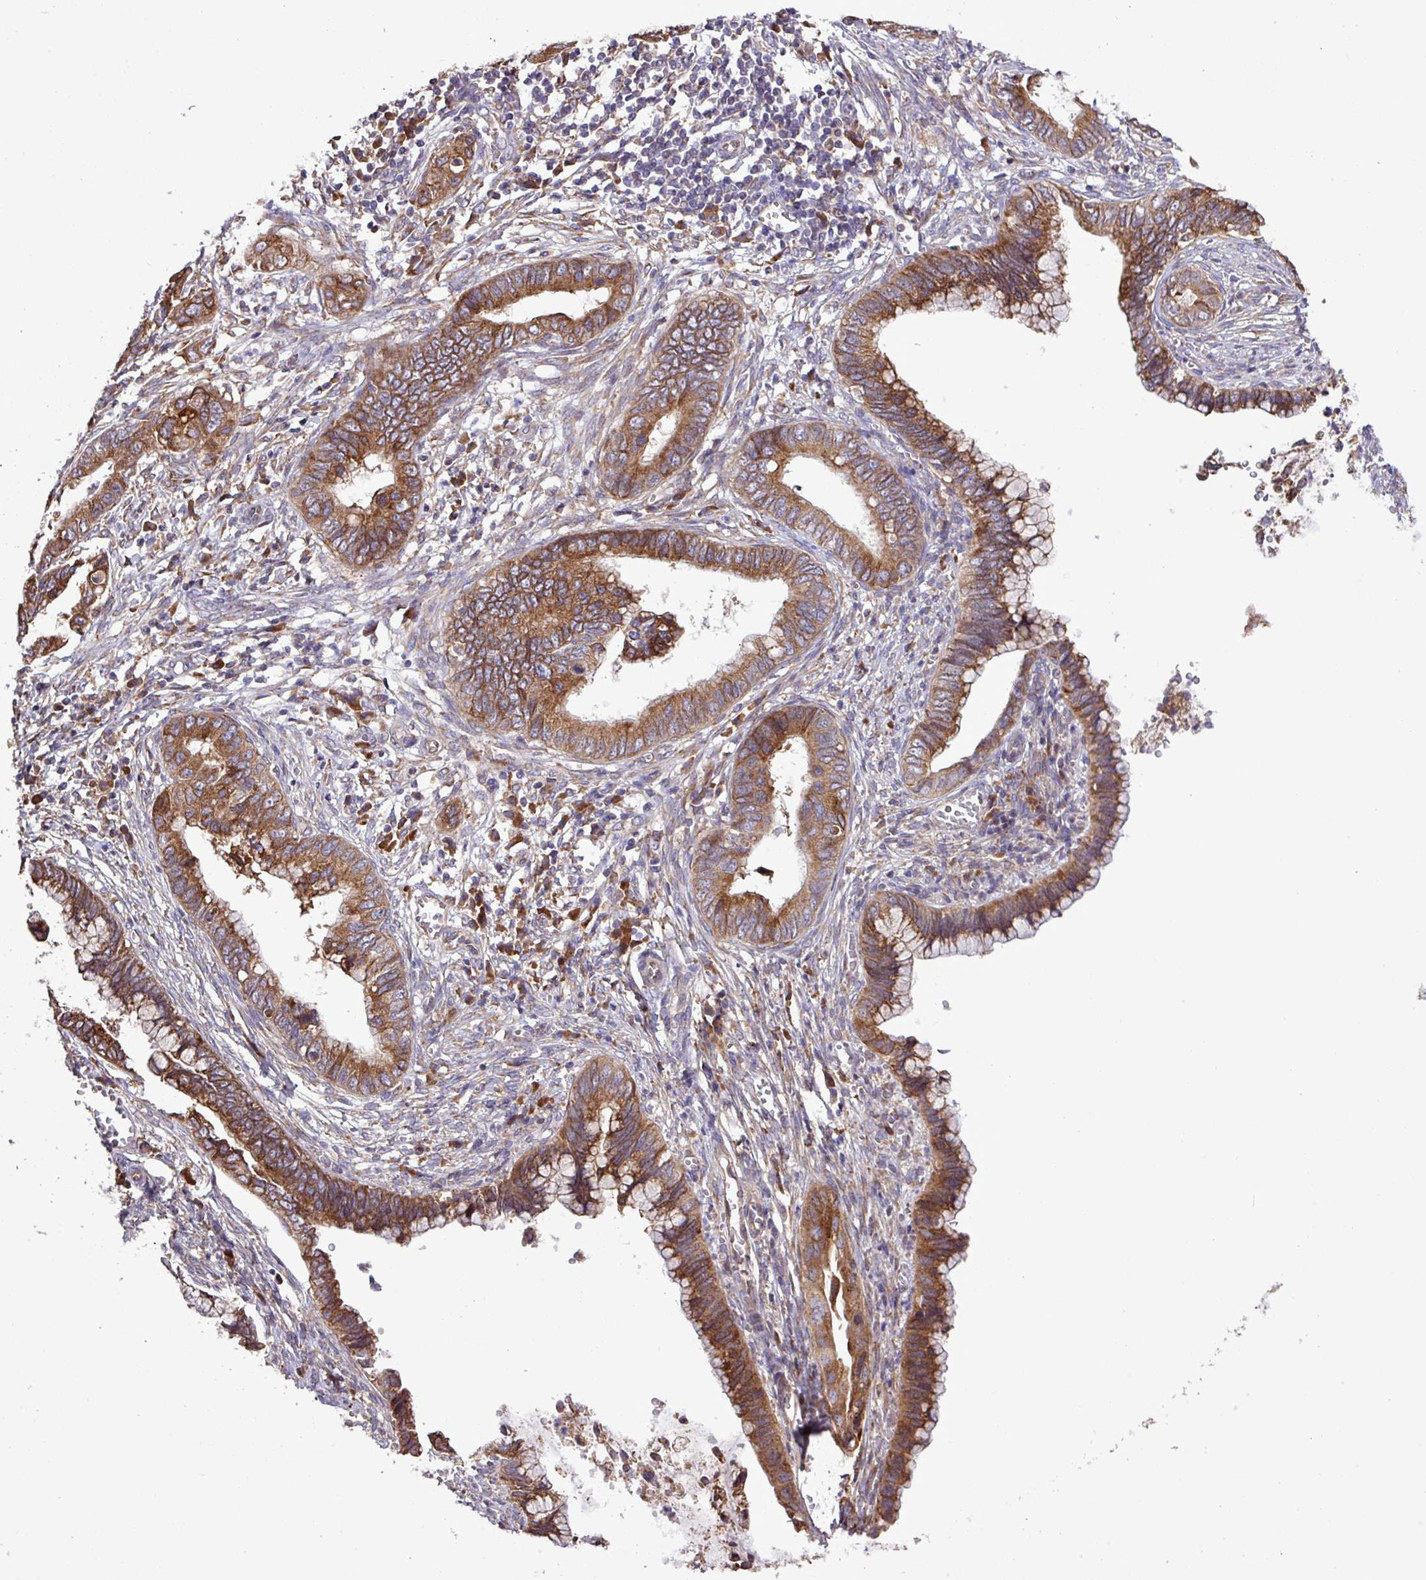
{"staining": {"intensity": "strong", "quantity": ">75%", "location": "cytoplasmic/membranous"}, "tissue": "cervical cancer", "cell_type": "Tumor cells", "image_type": "cancer", "snomed": [{"axis": "morphology", "description": "Adenocarcinoma, NOS"}, {"axis": "topography", "description": "Cervix"}], "caption": "Immunohistochemistry (IHC) of cervical cancer displays high levels of strong cytoplasmic/membranous staining in about >75% of tumor cells.", "gene": "MEGF6", "patient": {"sex": "female", "age": 44}}